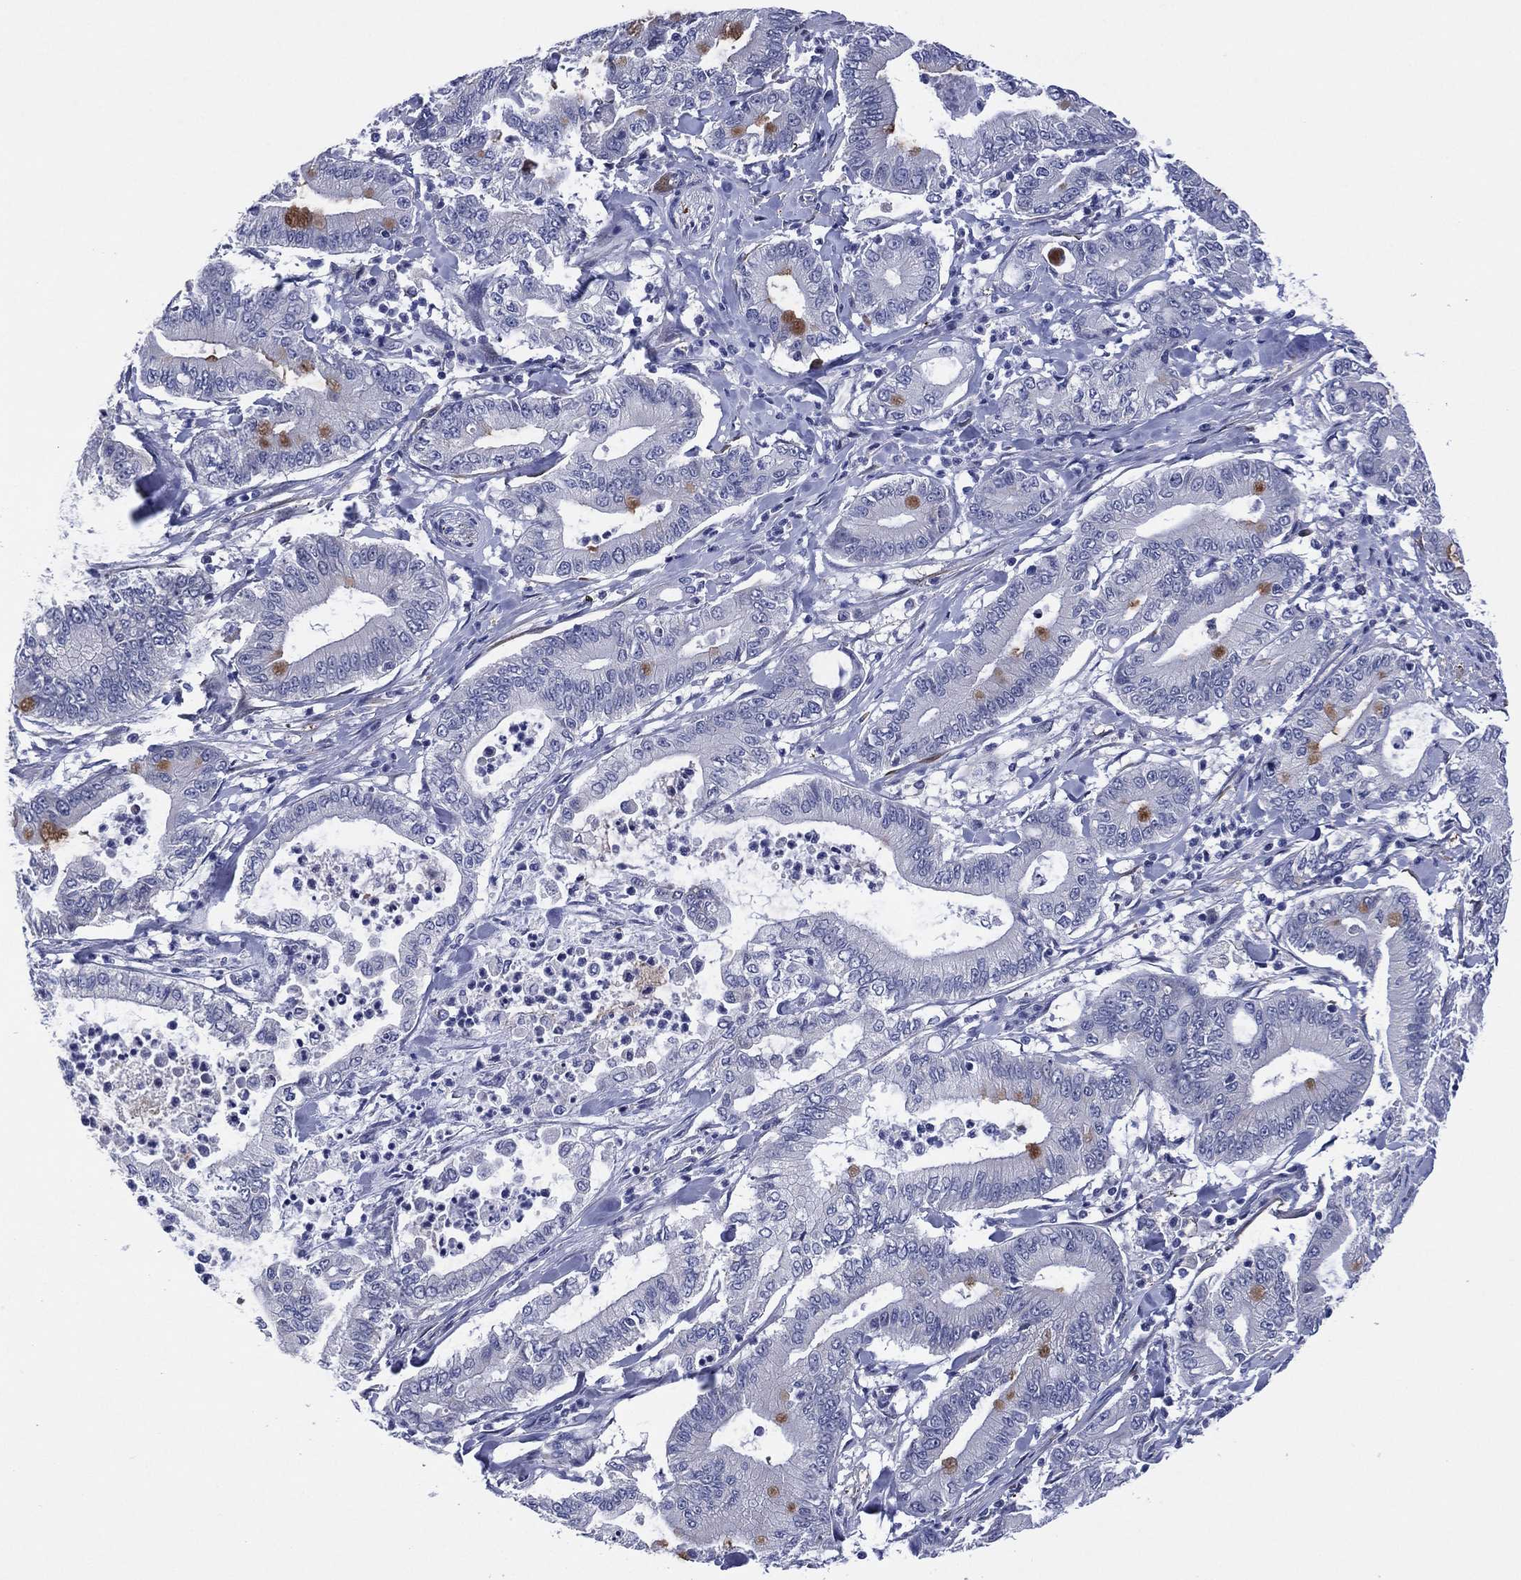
{"staining": {"intensity": "negative", "quantity": "none", "location": "none"}, "tissue": "pancreatic cancer", "cell_type": "Tumor cells", "image_type": "cancer", "snomed": [{"axis": "morphology", "description": "Adenocarcinoma, NOS"}, {"axis": "topography", "description": "Pancreas"}], "caption": "Adenocarcinoma (pancreatic) stained for a protein using IHC shows no staining tumor cells.", "gene": "CLIP3", "patient": {"sex": "male", "age": 71}}